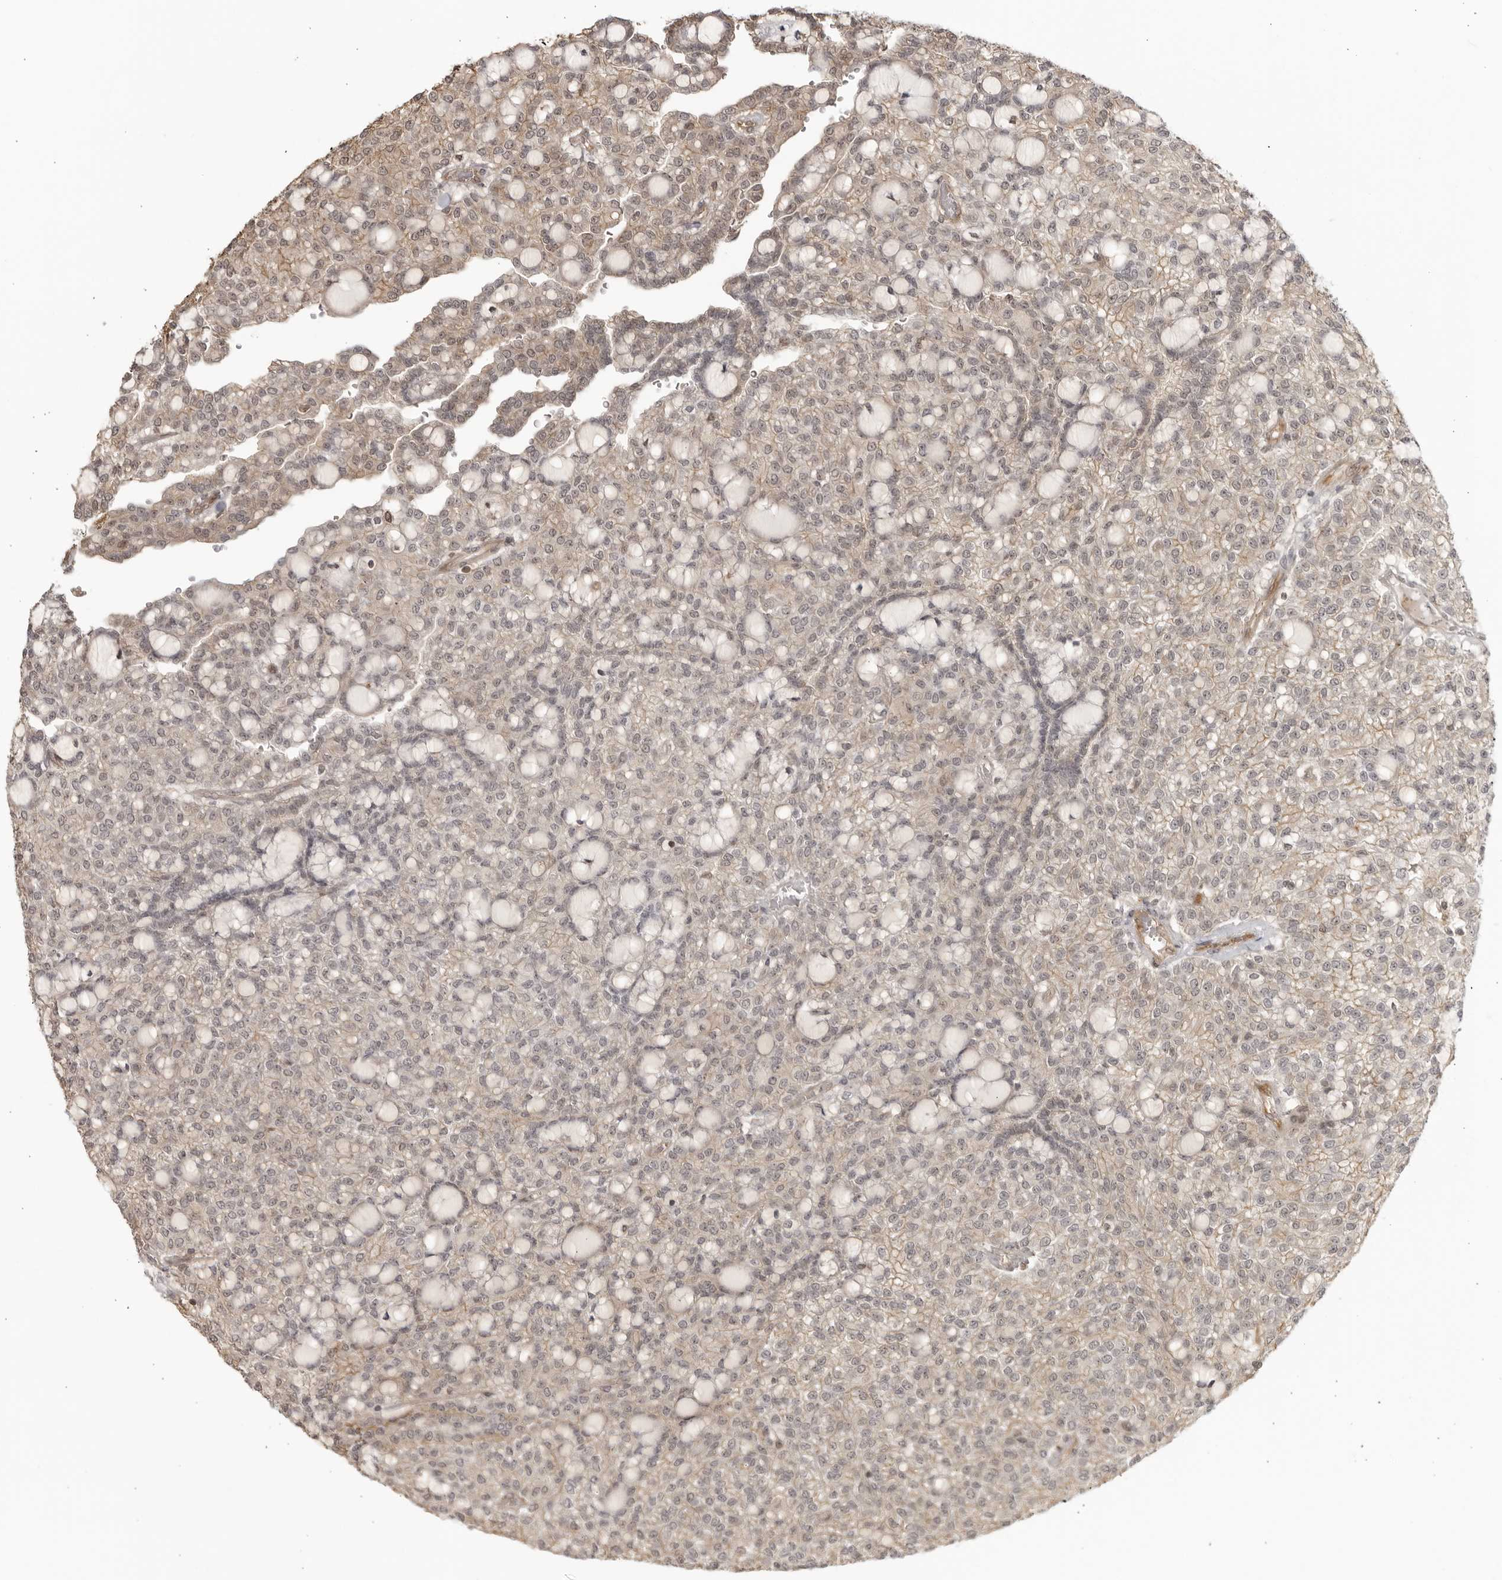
{"staining": {"intensity": "weak", "quantity": "25%-75%", "location": "cytoplasmic/membranous"}, "tissue": "renal cancer", "cell_type": "Tumor cells", "image_type": "cancer", "snomed": [{"axis": "morphology", "description": "Adenocarcinoma, NOS"}, {"axis": "topography", "description": "Kidney"}], "caption": "This micrograph demonstrates adenocarcinoma (renal) stained with immunohistochemistry (IHC) to label a protein in brown. The cytoplasmic/membranous of tumor cells show weak positivity for the protein. Nuclei are counter-stained blue.", "gene": "TCF21", "patient": {"sex": "male", "age": 63}}